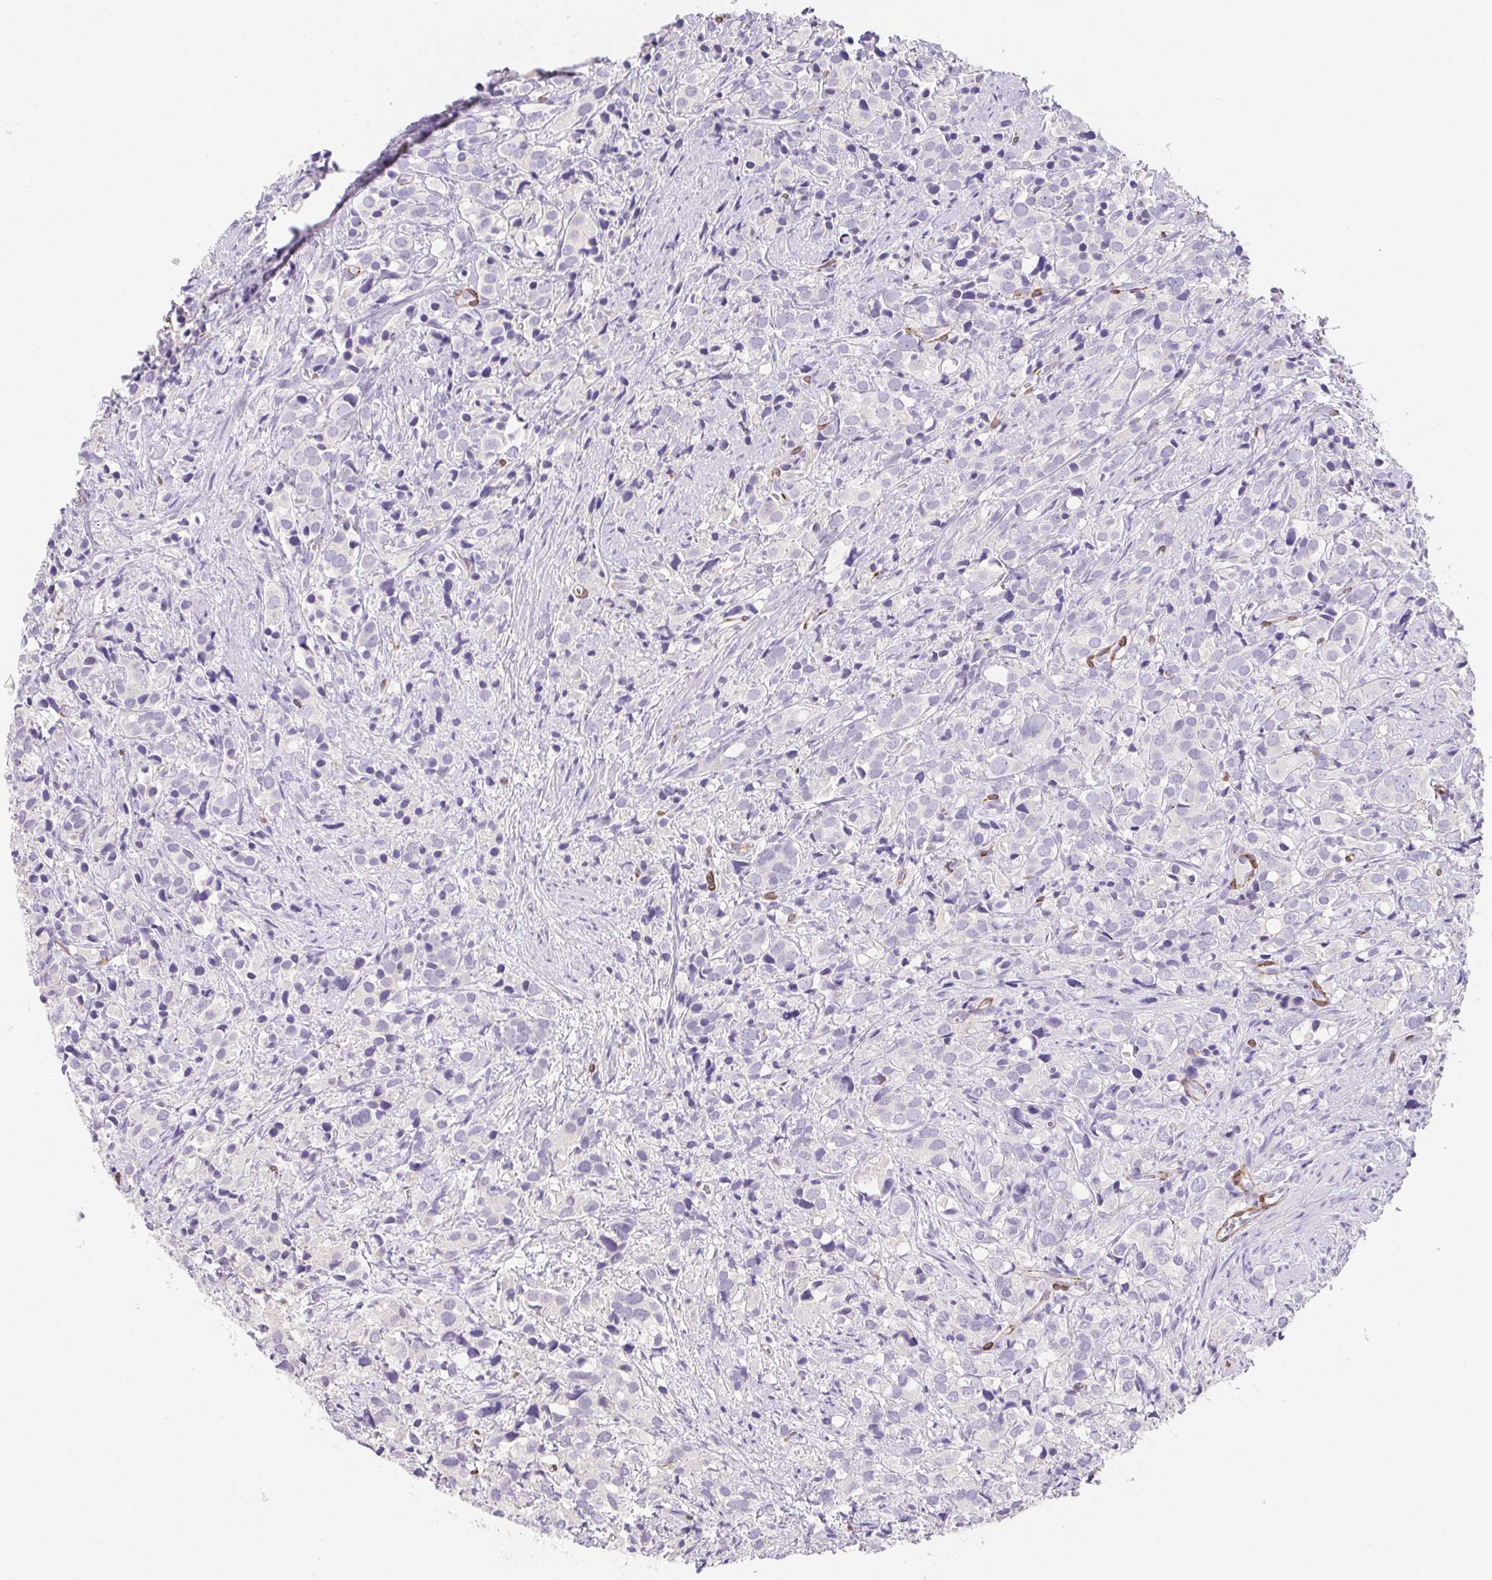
{"staining": {"intensity": "negative", "quantity": "none", "location": "none"}, "tissue": "prostate cancer", "cell_type": "Tumor cells", "image_type": "cancer", "snomed": [{"axis": "morphology", "description": "Adenocarcinoma, High grade"}, {"axis": "topography", "description": "Prostate"}], "caption": "Prostate high-grade adenocarcinoma was stained to show a protein in brown. There is no significant expression in tumor cells.", "gene": "HRC", "patient": {"sex": "male", "age": 86}}